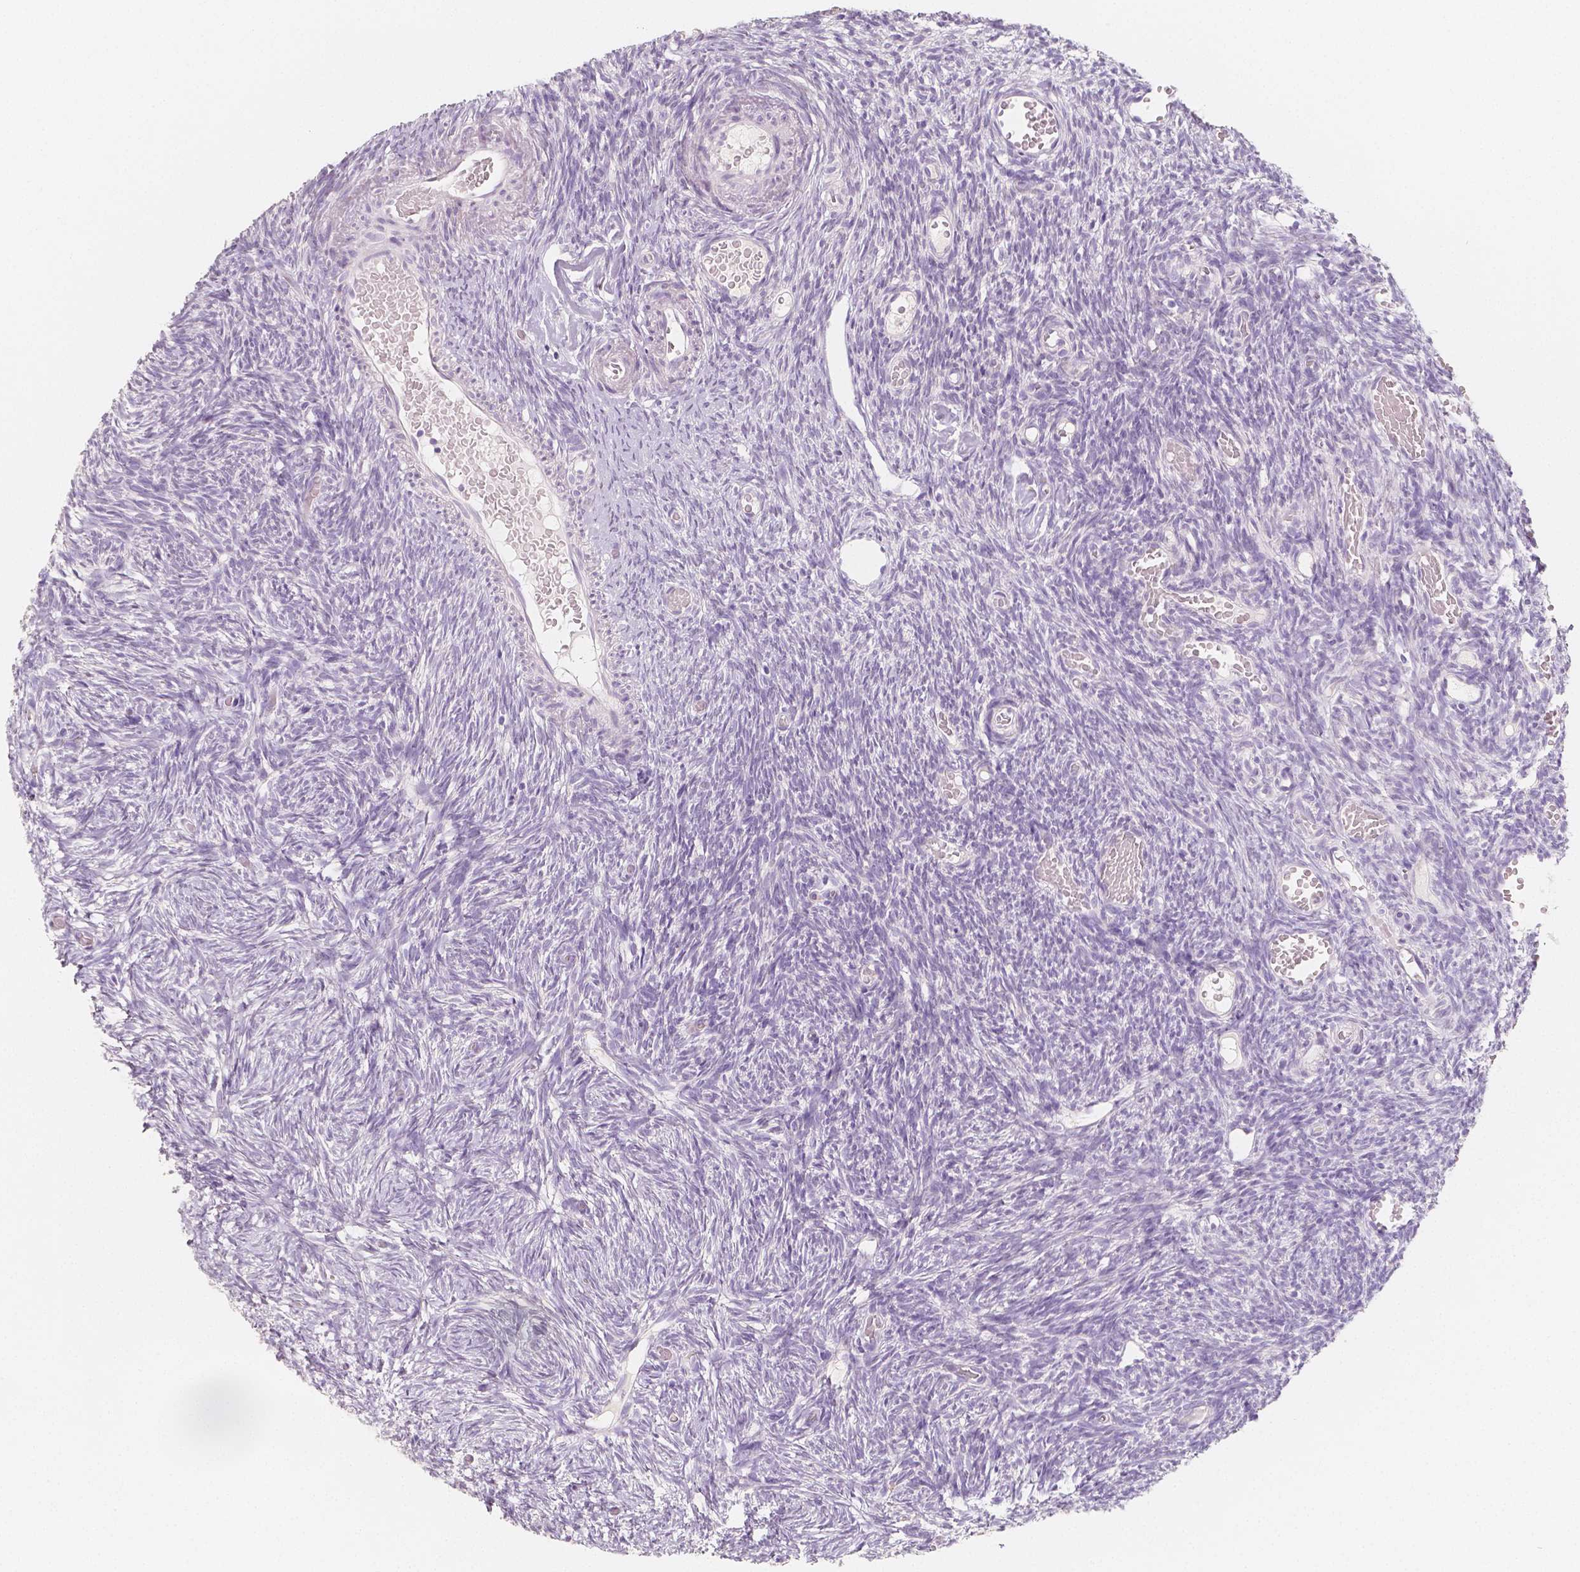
{"staining": {"intensity": "negative", "quantity": "none", "location": "none"}, "tissue": "ovary", "cell_type": "Ovarian stroma cells", "image_type": "normal", "snomed": [{"axis": "morphology", "description": "Normal tissue, NOS"}, {"axis": "topography", "description": "Ovary"}], "caption": "This image is of benign ovary stained with IHC to label a protein in brown with the nuclei are counter-stained blue. There is no positivity in ovarian stroma cells.", "gene": "NECAB2", "patient": {"sex": "female", "age": 39}}